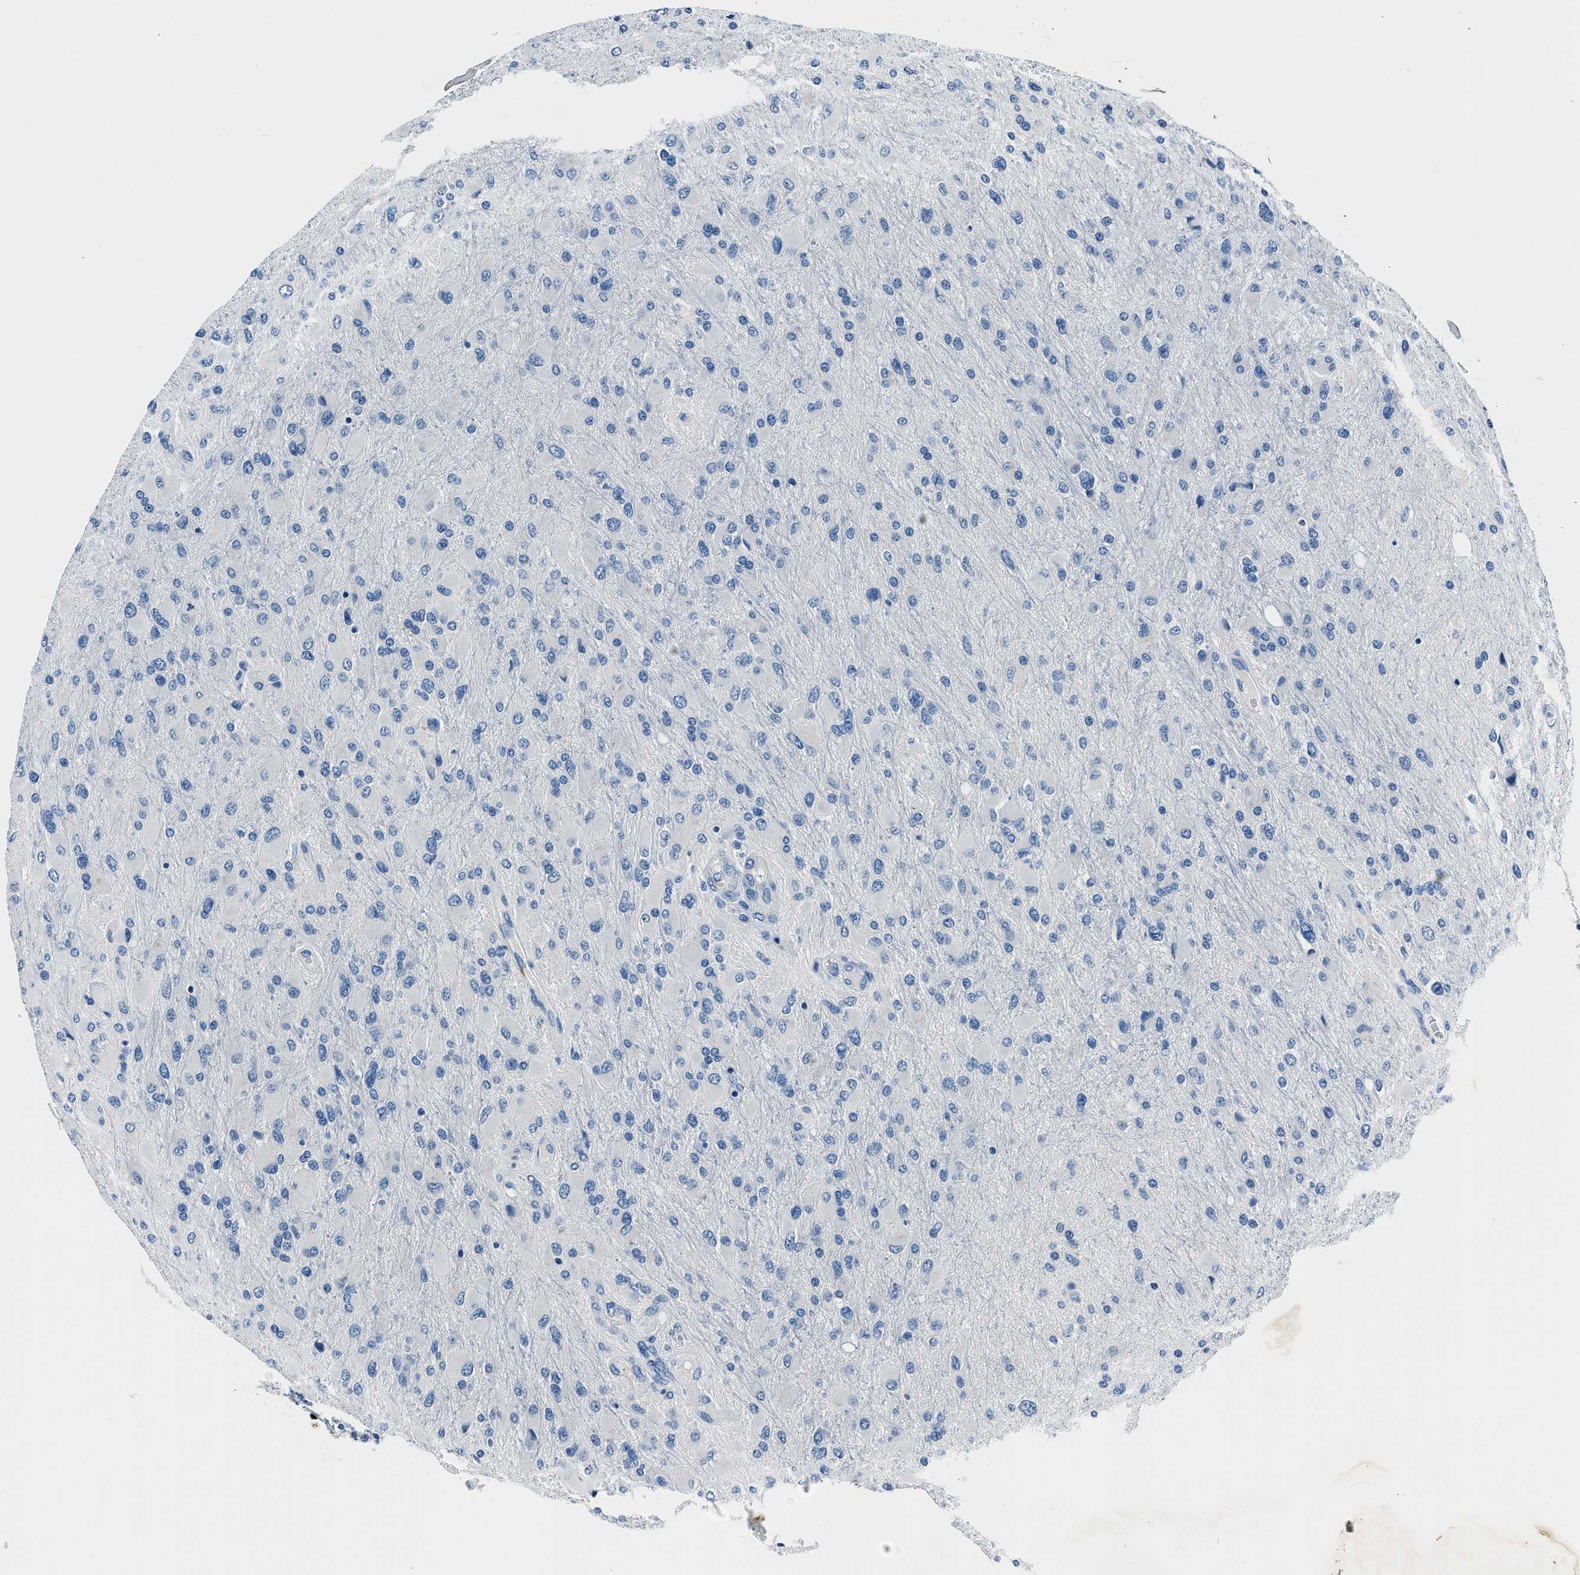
{"staining": {"intensity": "negative", "quantity": "none", "location": "none"}, "tissue": "glioma", "cell_type": "Tumor cells", "image_type": "cancer", "snomed": [{"axis": "morphology", "description": "Glioma, malignant, High grade"}, {"axis": "topography", "description": "Cerebral cortex"}], "caption": "This is an immunohistochemistry image of human malignant glioma (high-grade). There is no staining in tumor cells.", "gene": "GJA3", "patient": {"sex": "female", "age": 36}}